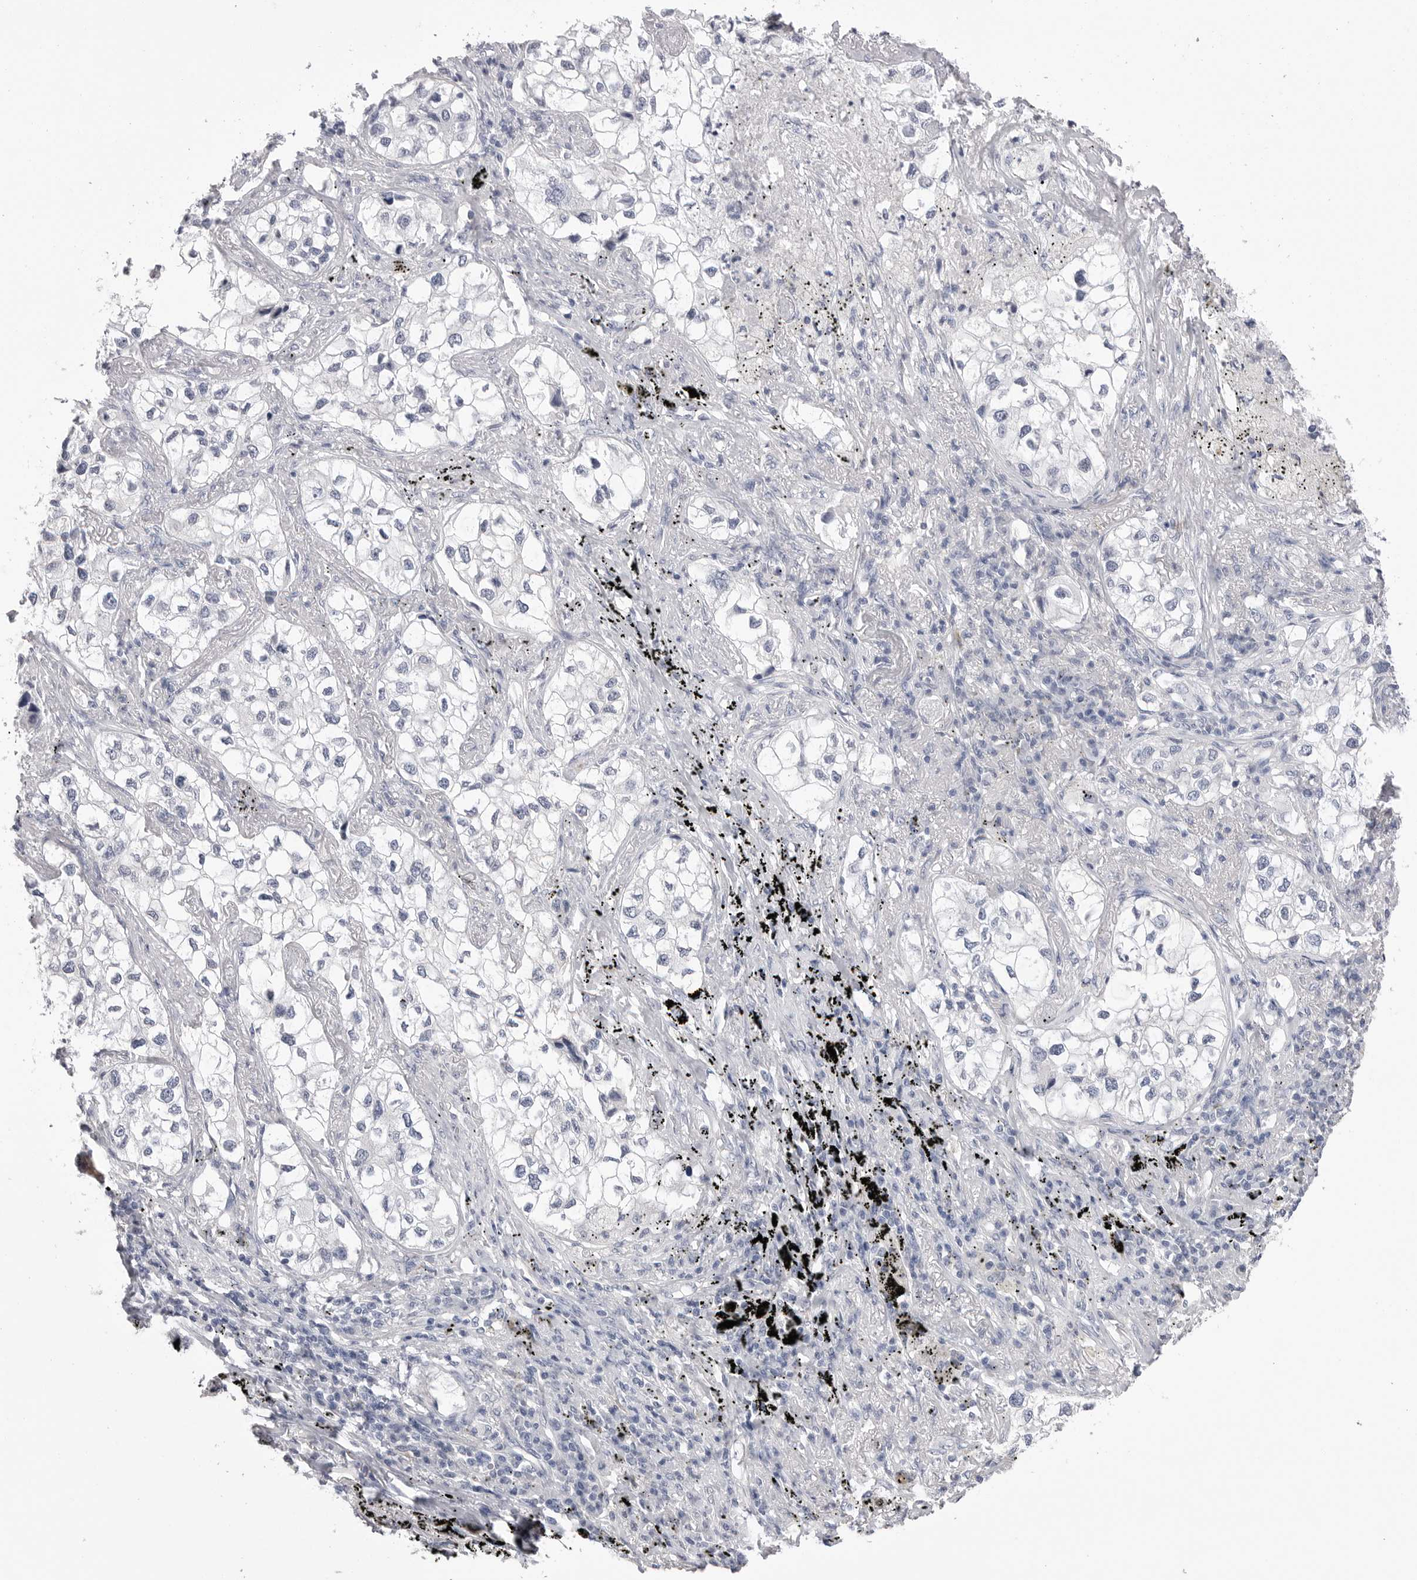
{"staining": {"intensity": "negative", "quantity": "none", "location": "none"}, "tissue": "lung cancer", "cell_type": "Tumor cells", "image_type": "cancer", "snomed": [{"axis": "morphology", "description": "Adenocarcinoma, NOS"}, {"axis": "topography", "description": "Lung"}], "caption": "IHC histopathology image of neoplastic tissue: adenocarcinoma (lung) stained with DAB (3,3'-diaminobenzidine) exhibits no significant protein positivity in tumor cells.", "gene": "DLGAP3", "patient": {"sex": "male", "age": 63}}